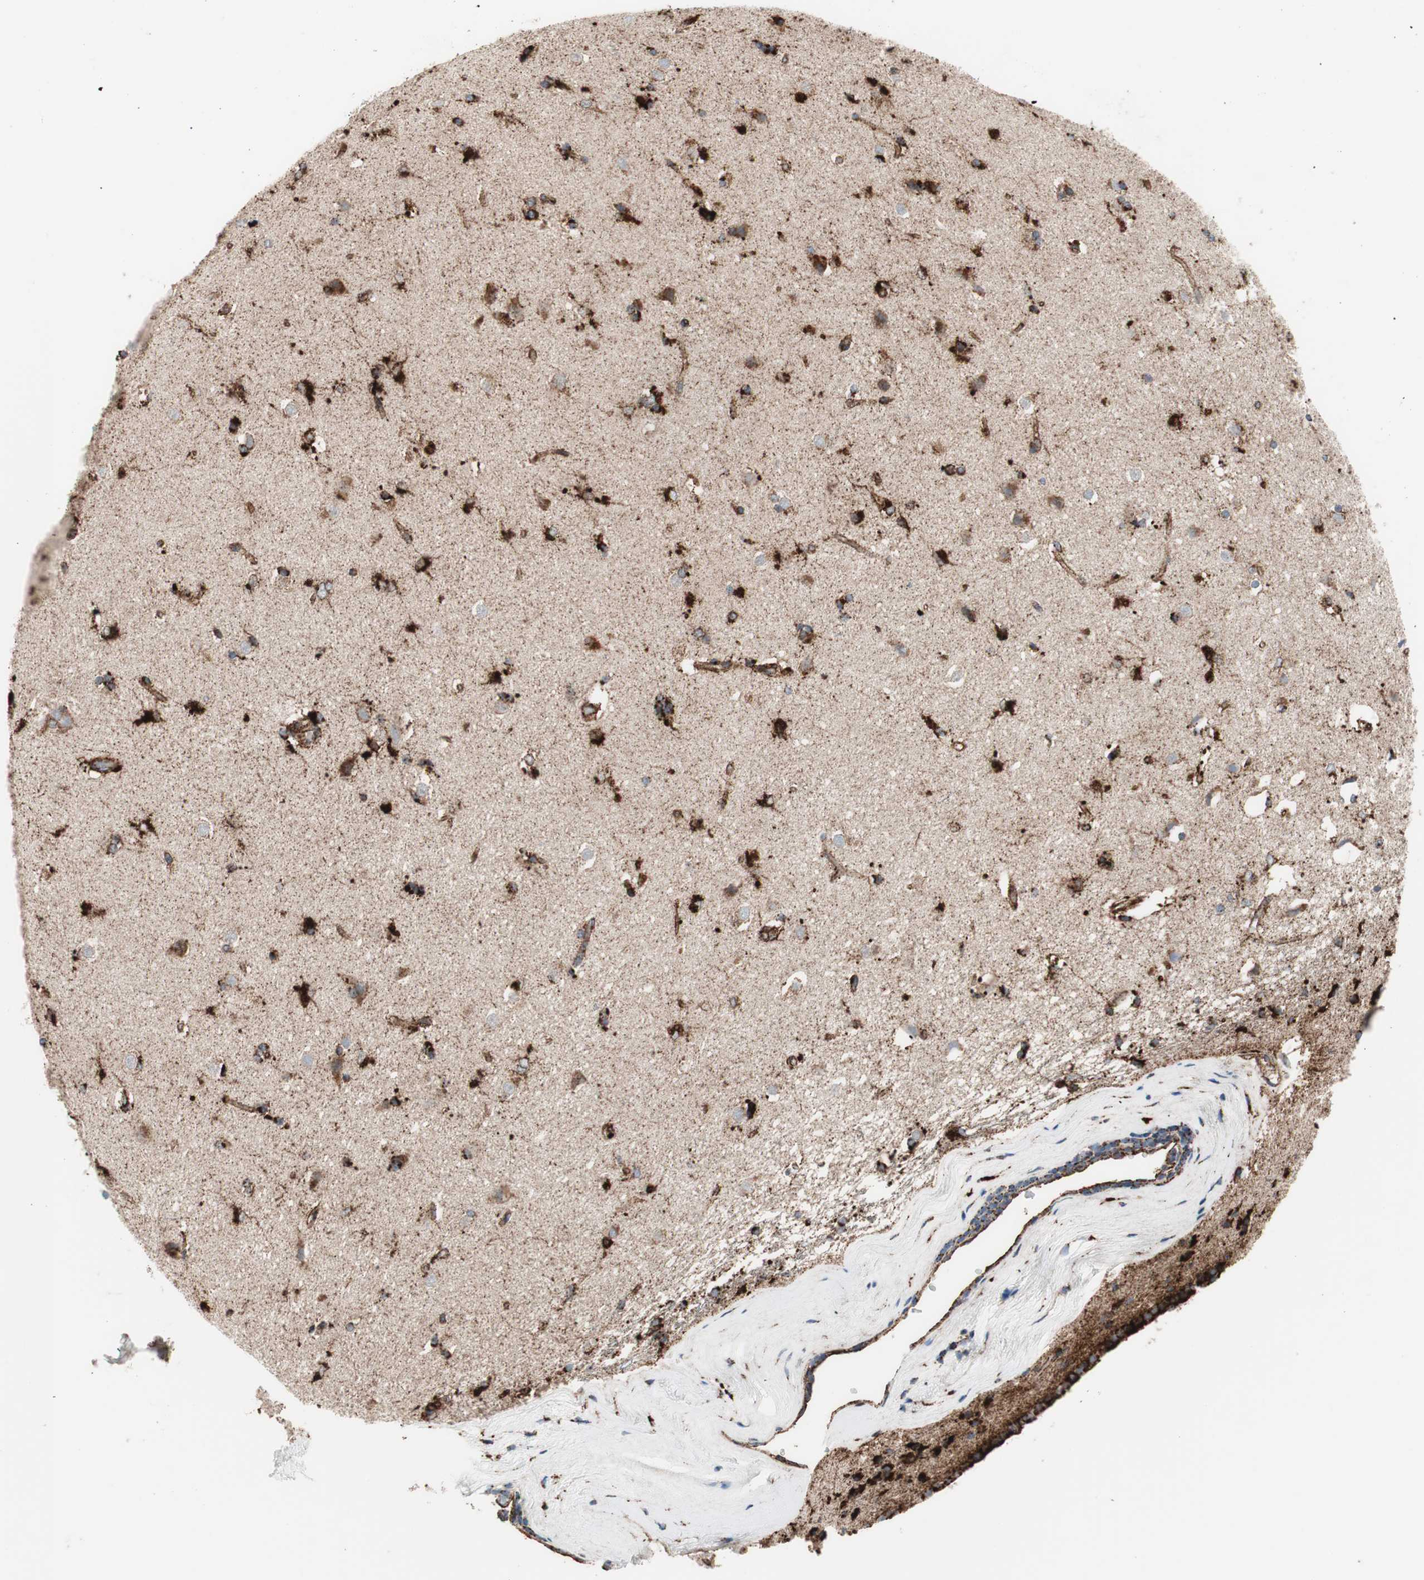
{"staining": {"intensity": "strong", "quantity": ">75%", "location": "cytoplasmic/membranous"}, "tissue": "caudate", "cell_type": "Glial cells", "image_type": "normal", "snomed": [{"axis": "morphology", "description": "Normal tissue, NOS"}, {"axis": "topography", "description": "Lateral ventricle wall"}], "caption": "Immunohistochemistry photomicrograph of unremarkable caudate: caudate stained using IHC shows high levels of strong protein expression localized specifically in the cytoplasmic/membranous of glial cells, appearing as a cytoplasmic/membranous brown color.", "gene": "LAMP1", "patient": {"sex": "female", "age": 19}}